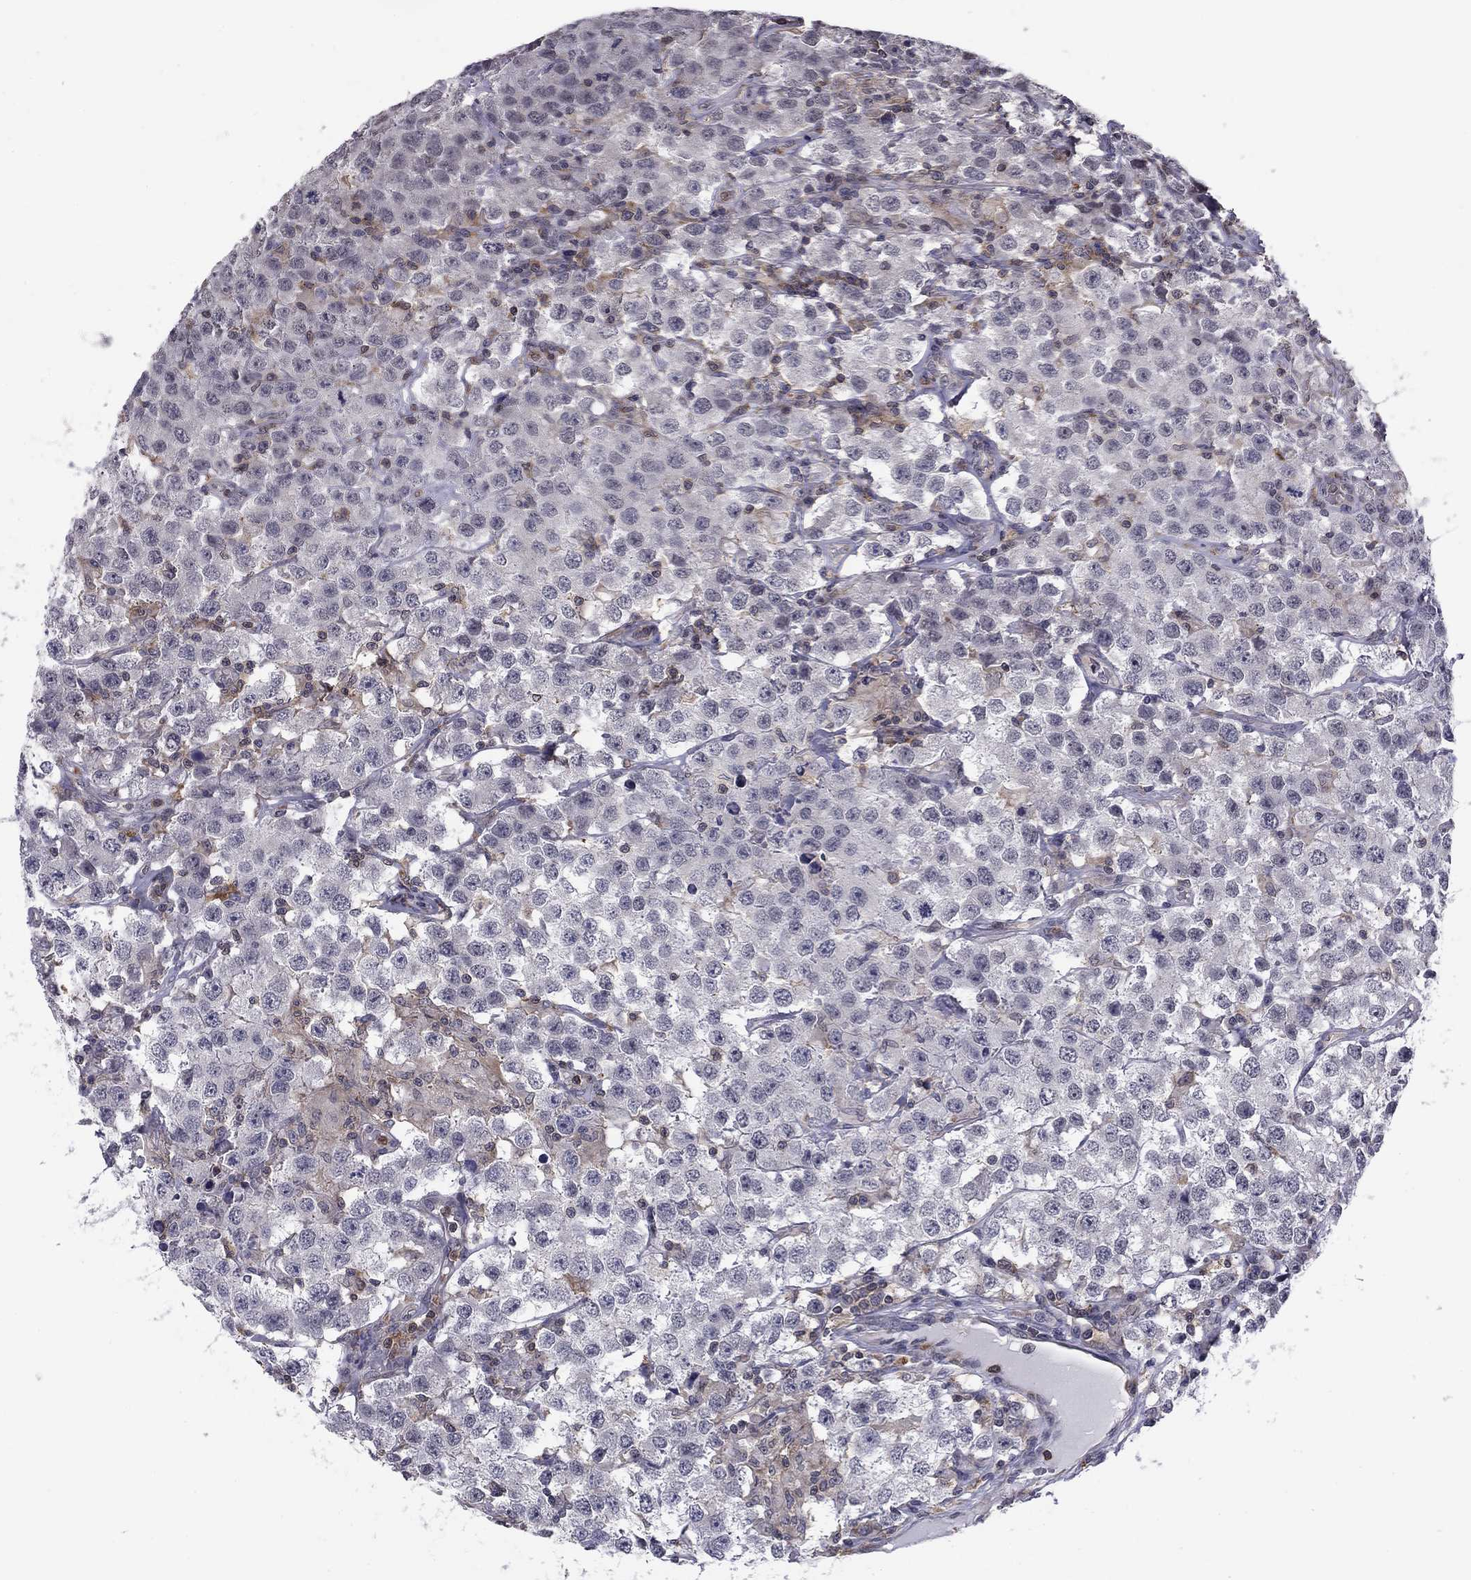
{"staining": {"intensity": "negative", "quantity": "none", "location": "none"}, "tissue": "testis cancer", "cell_type": "Tumor cells", "image_type": "cancer", "snomed": [{"axis": "morphology", "description": "Seminoma, NOS"}, {"axis": "topography", "description": "Testis"}], "caption": "Histopathology image shows no significant protein expression in tumor cells of testis cancer (seminoma).", "gene": "PLCB2", "patient": {"sex": "male", "age": 52}}